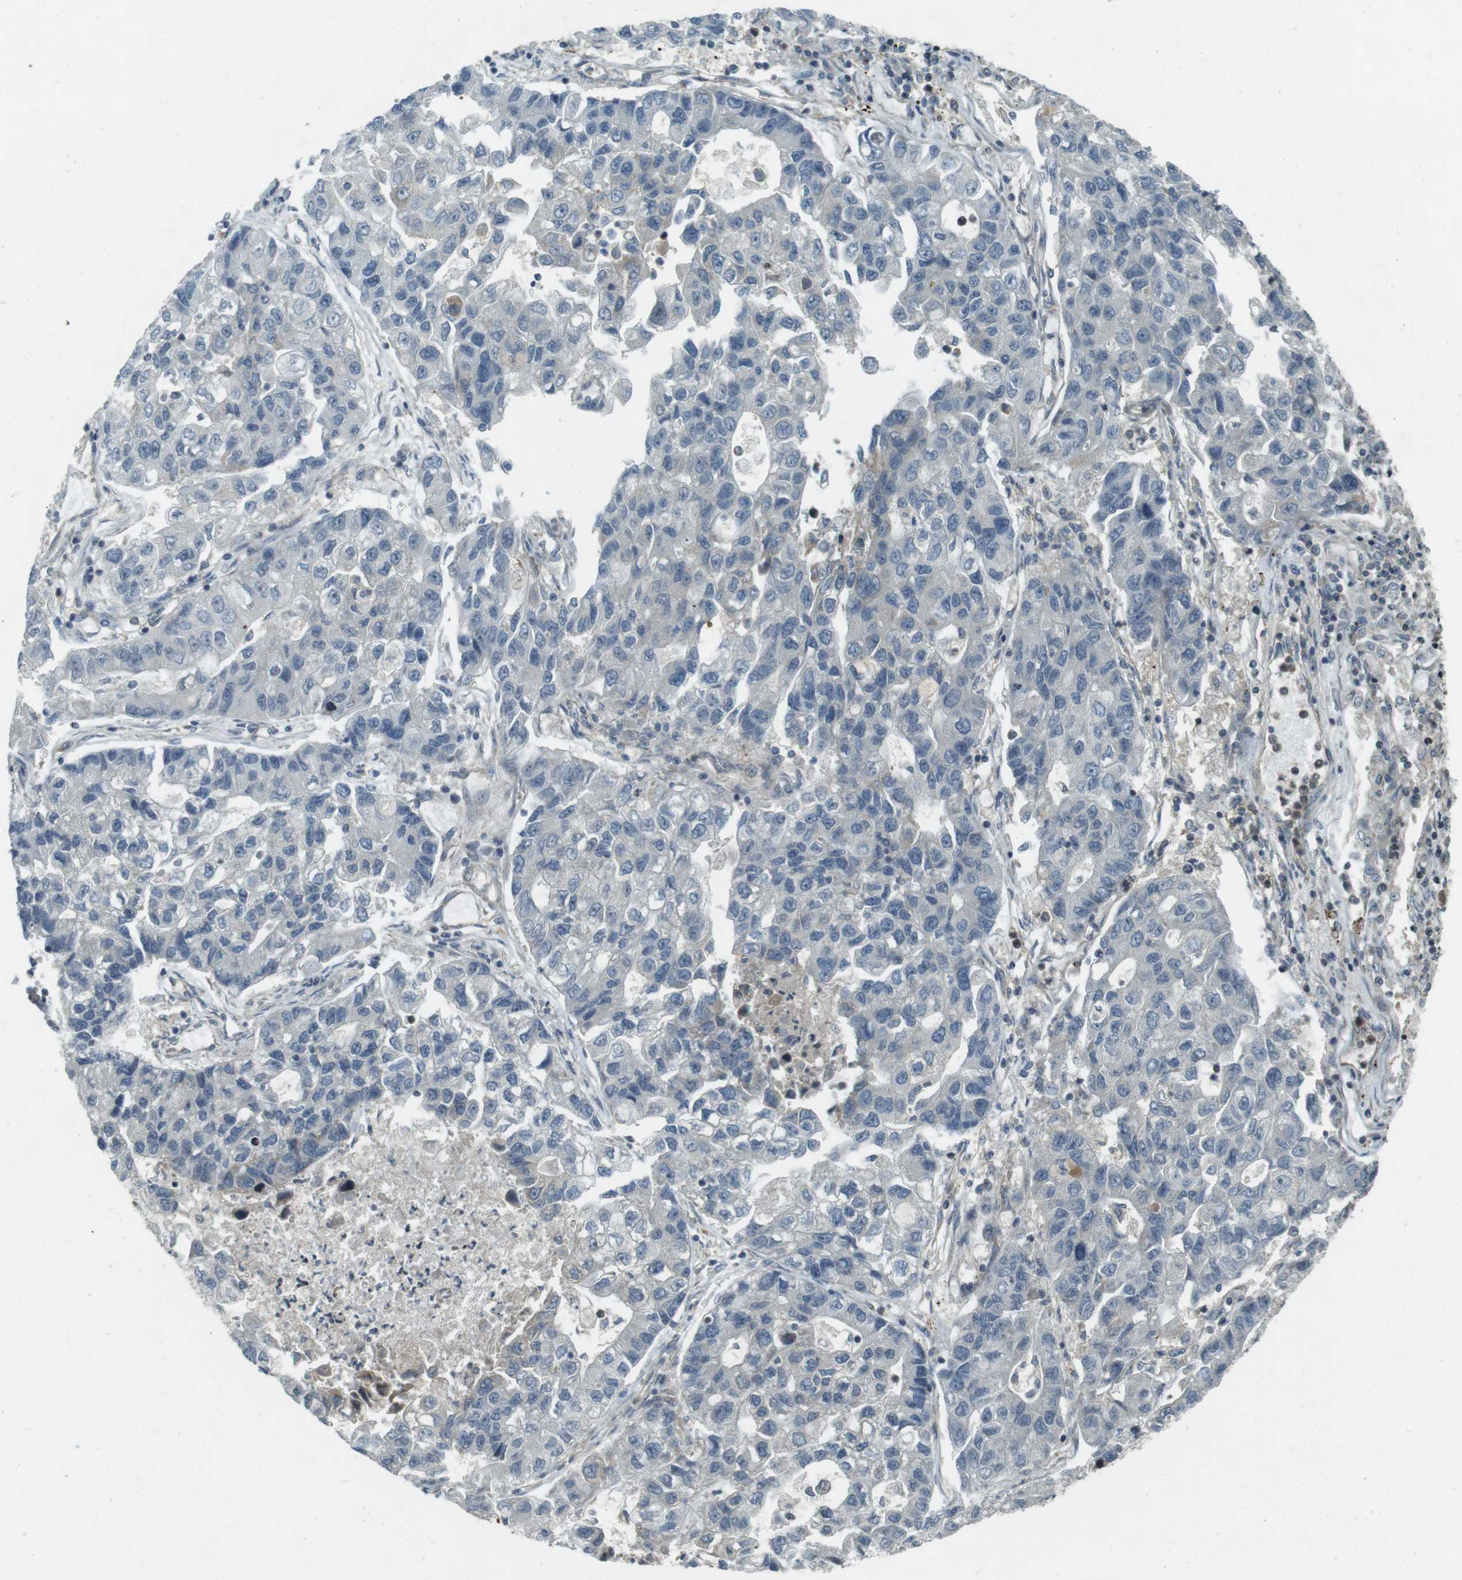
{"staining": {"intensity": "negative", "quantity": "none", "location": "none"}, "tissue": "lung cancer", "cell_type": "Tumor cells", "image_type": "cancer", "snomed": [{"axis": "morphology", "description": "Adenocarcinoma, NOS"}, {"axis": "topography", "description": "Lung"}], "caption": "An IHC histopathology image of lung adenocarcinoma is shown. There is no staining in tumor cells of lung adenocarcinoma. The staining is performed using DAB brown chromogen with nuclei counter-stained in using hematoxylin.", "gene": "ZYX", "patient": {"sex": "female", "age": 51}}